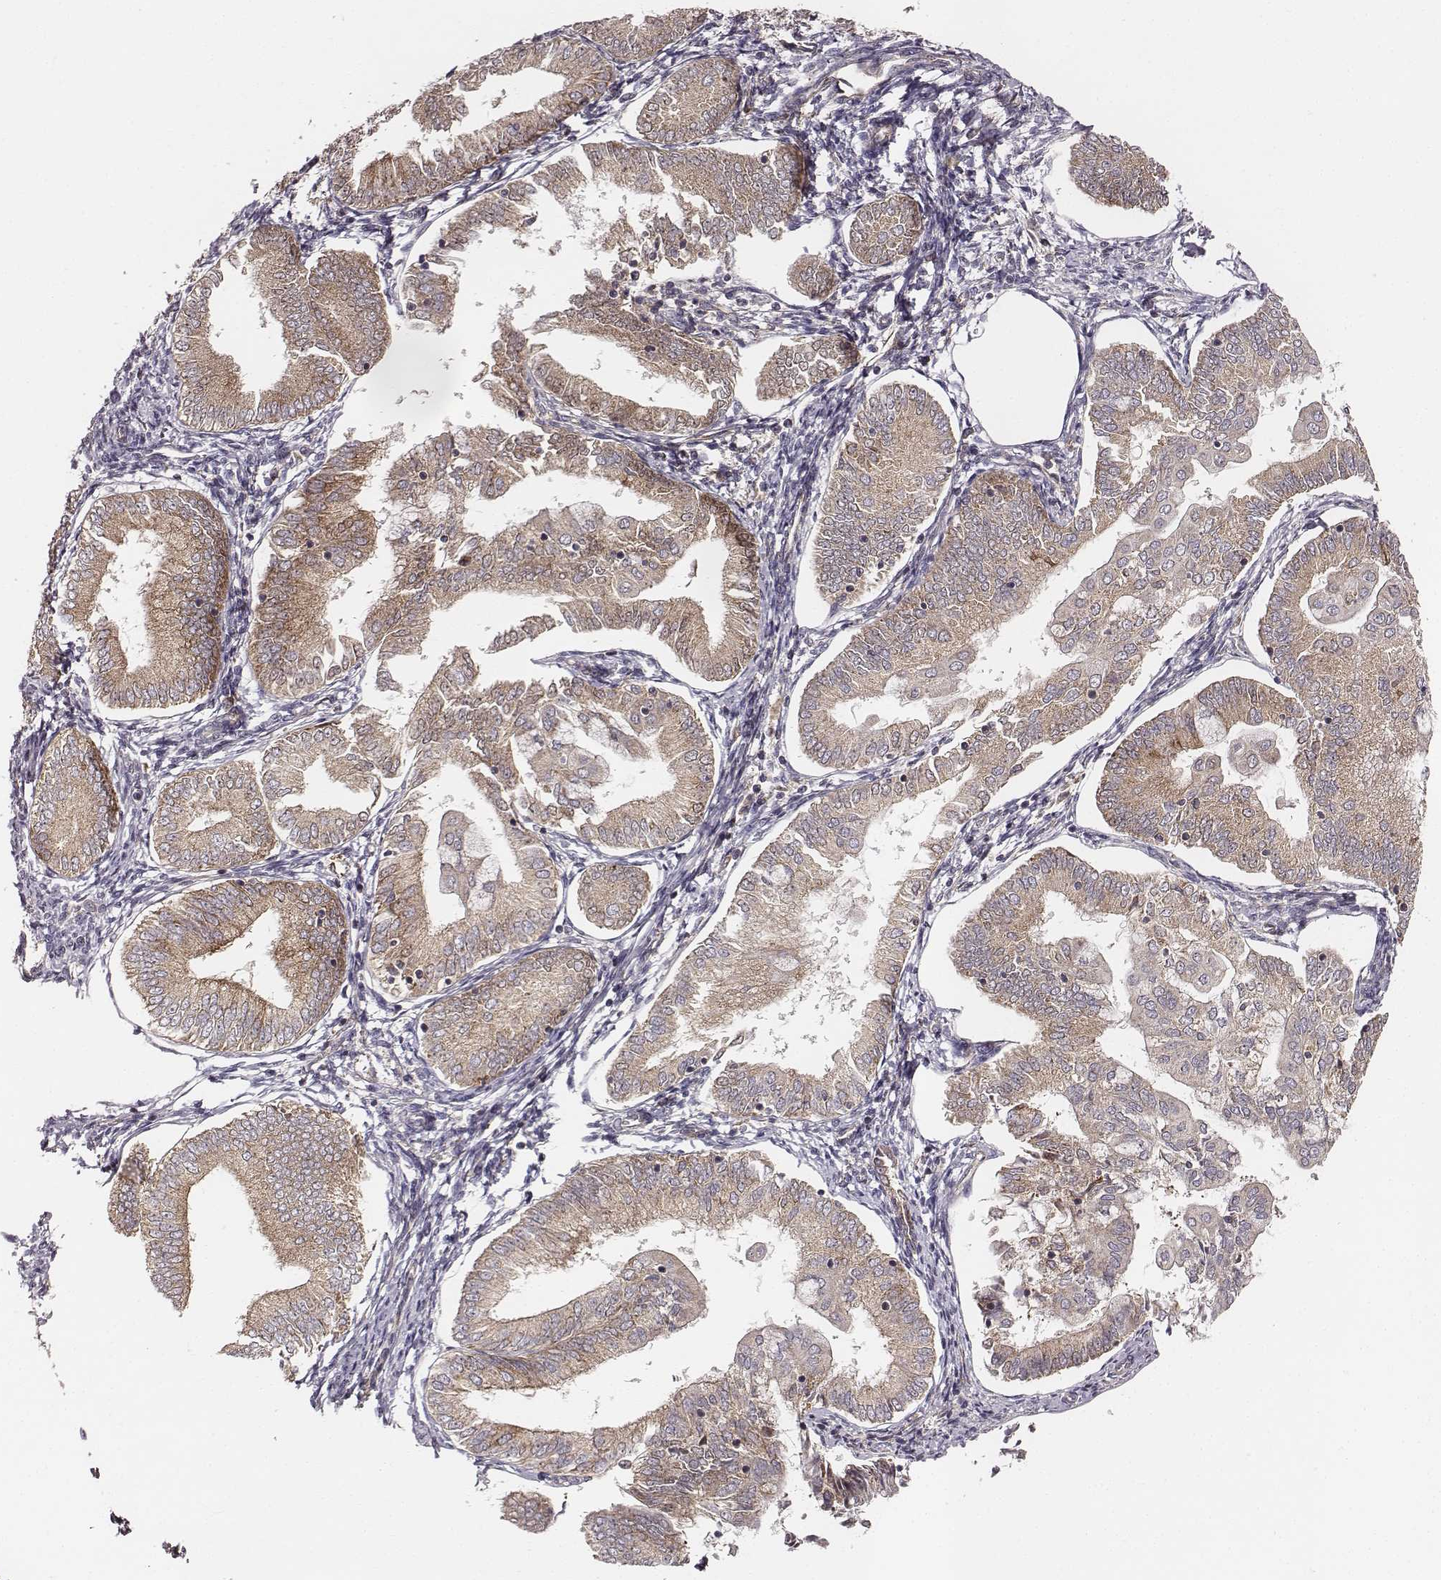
{"staining": {"intensity": "moderate", "quantity": ">75%", "location": "cytoplasmic/membranous"}, "tissue": "endometrial cancer", "cell_type": "Tumor cells", "image_type": "cancer", "snomed": [{"axis": "morphology", "description": "Adenocarcinoma, NOS"}, {"axis": "topography", "description": "Endometrium"}], "caption": "High-magnification brightfield microscopy of endometrial adenocarcinoma stained with DAB (brown) and counterstained with hematoxylin (blue). tumor cells exhibit moderate cytoplasmic/membranous positivity is seen in approximately>75% of cells.", "gene": "VPS26A", "patient": {"sex": "female", "age": 55}}